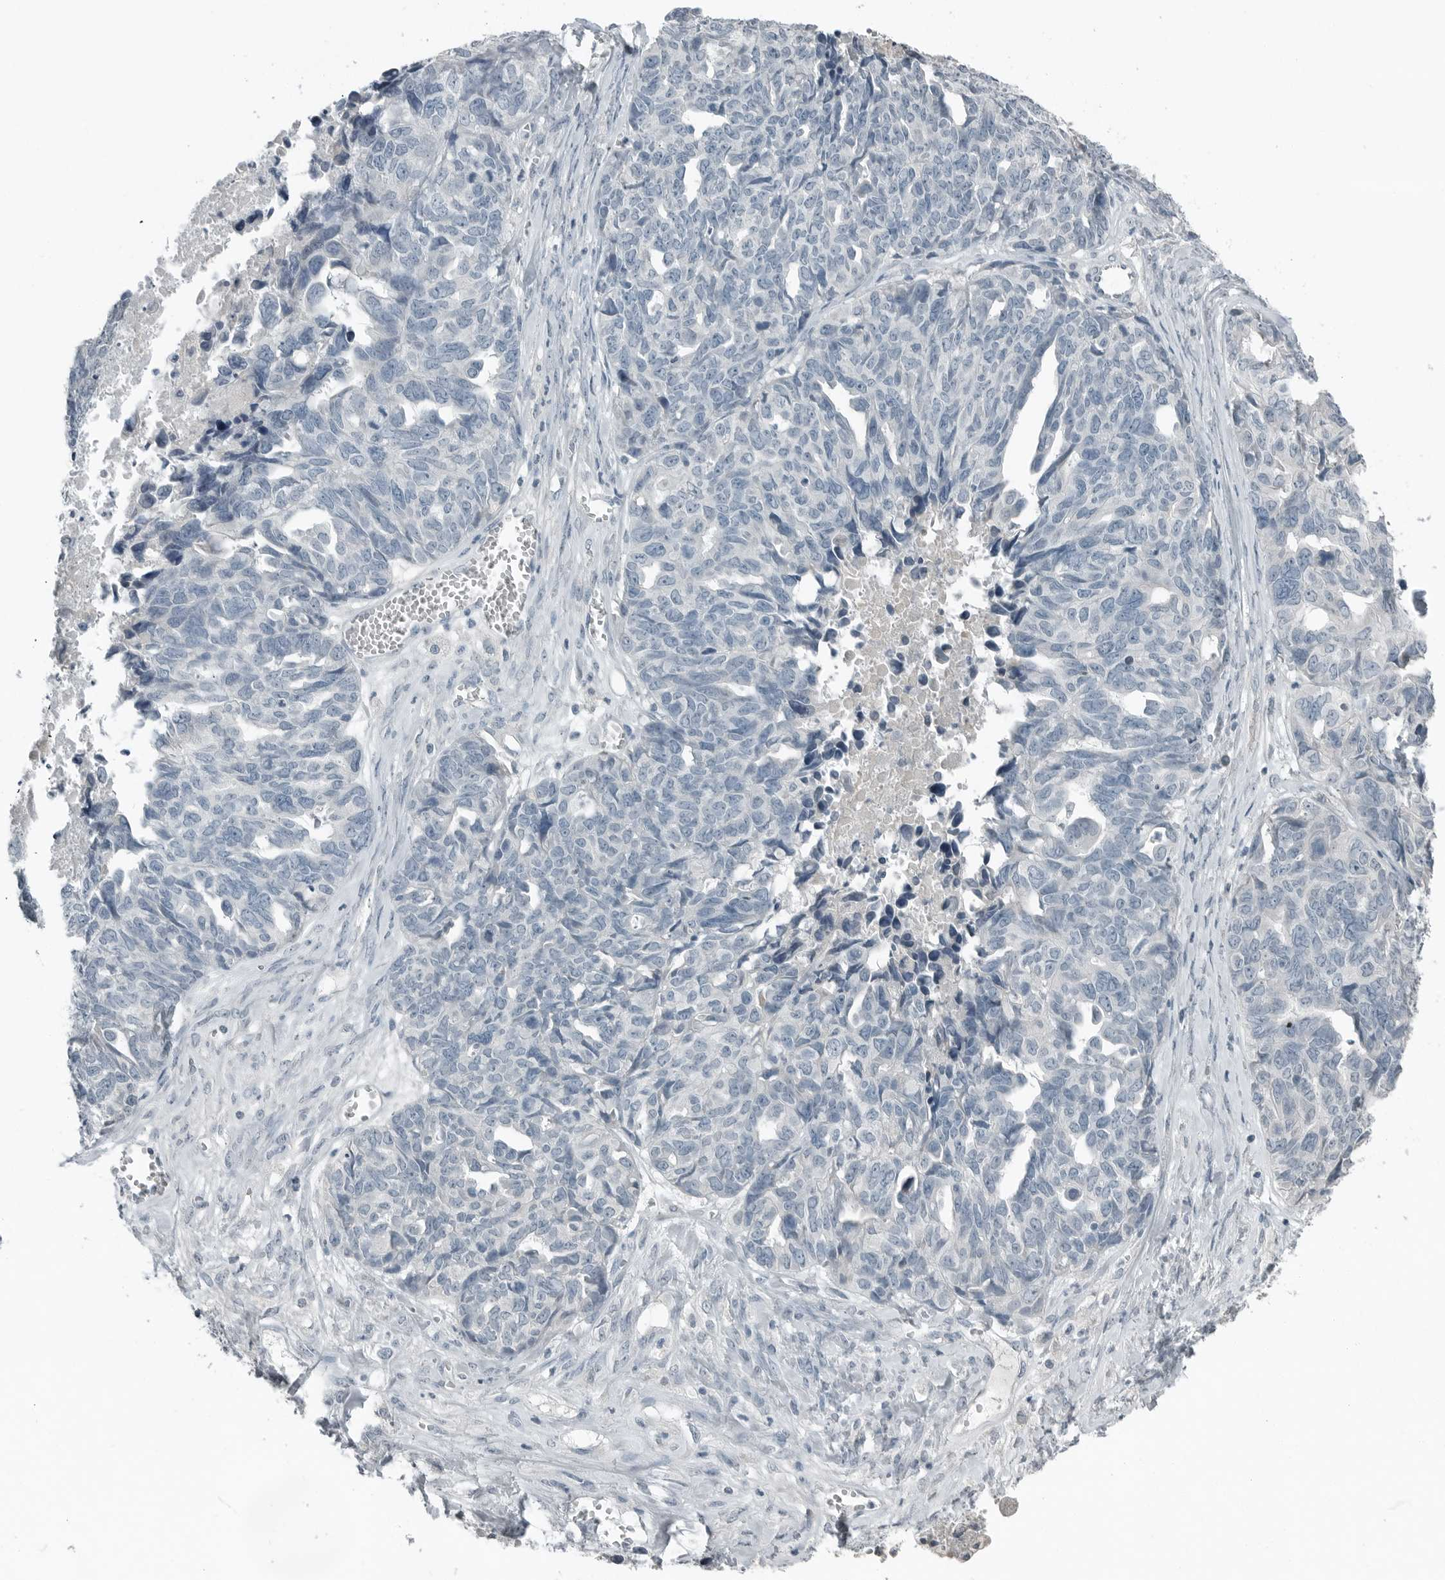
{"staining": {"intensity": "negative", "quantity": "none", "location": "none"}, "tissue": "ovarian cancer", "cell_type": "Tumor cells", "image_type": "cancer", "snomed": [{"axis": "morphology", "description": "Cystadenocarcinoma, serous, NOS"}, {"axis": "topography", "description": "Ovary"}], "caption": "Ovarian cancer (serous cystadenocarcinoma) was stained to show a protein in brown. There is no significant staining in tumor cells. (DAB (3,3'-diaminobenzidine) IHC with hematoxylin counter stain).", "gene": "KYAT1", "patient": {"sex": "female", "age": 79}}